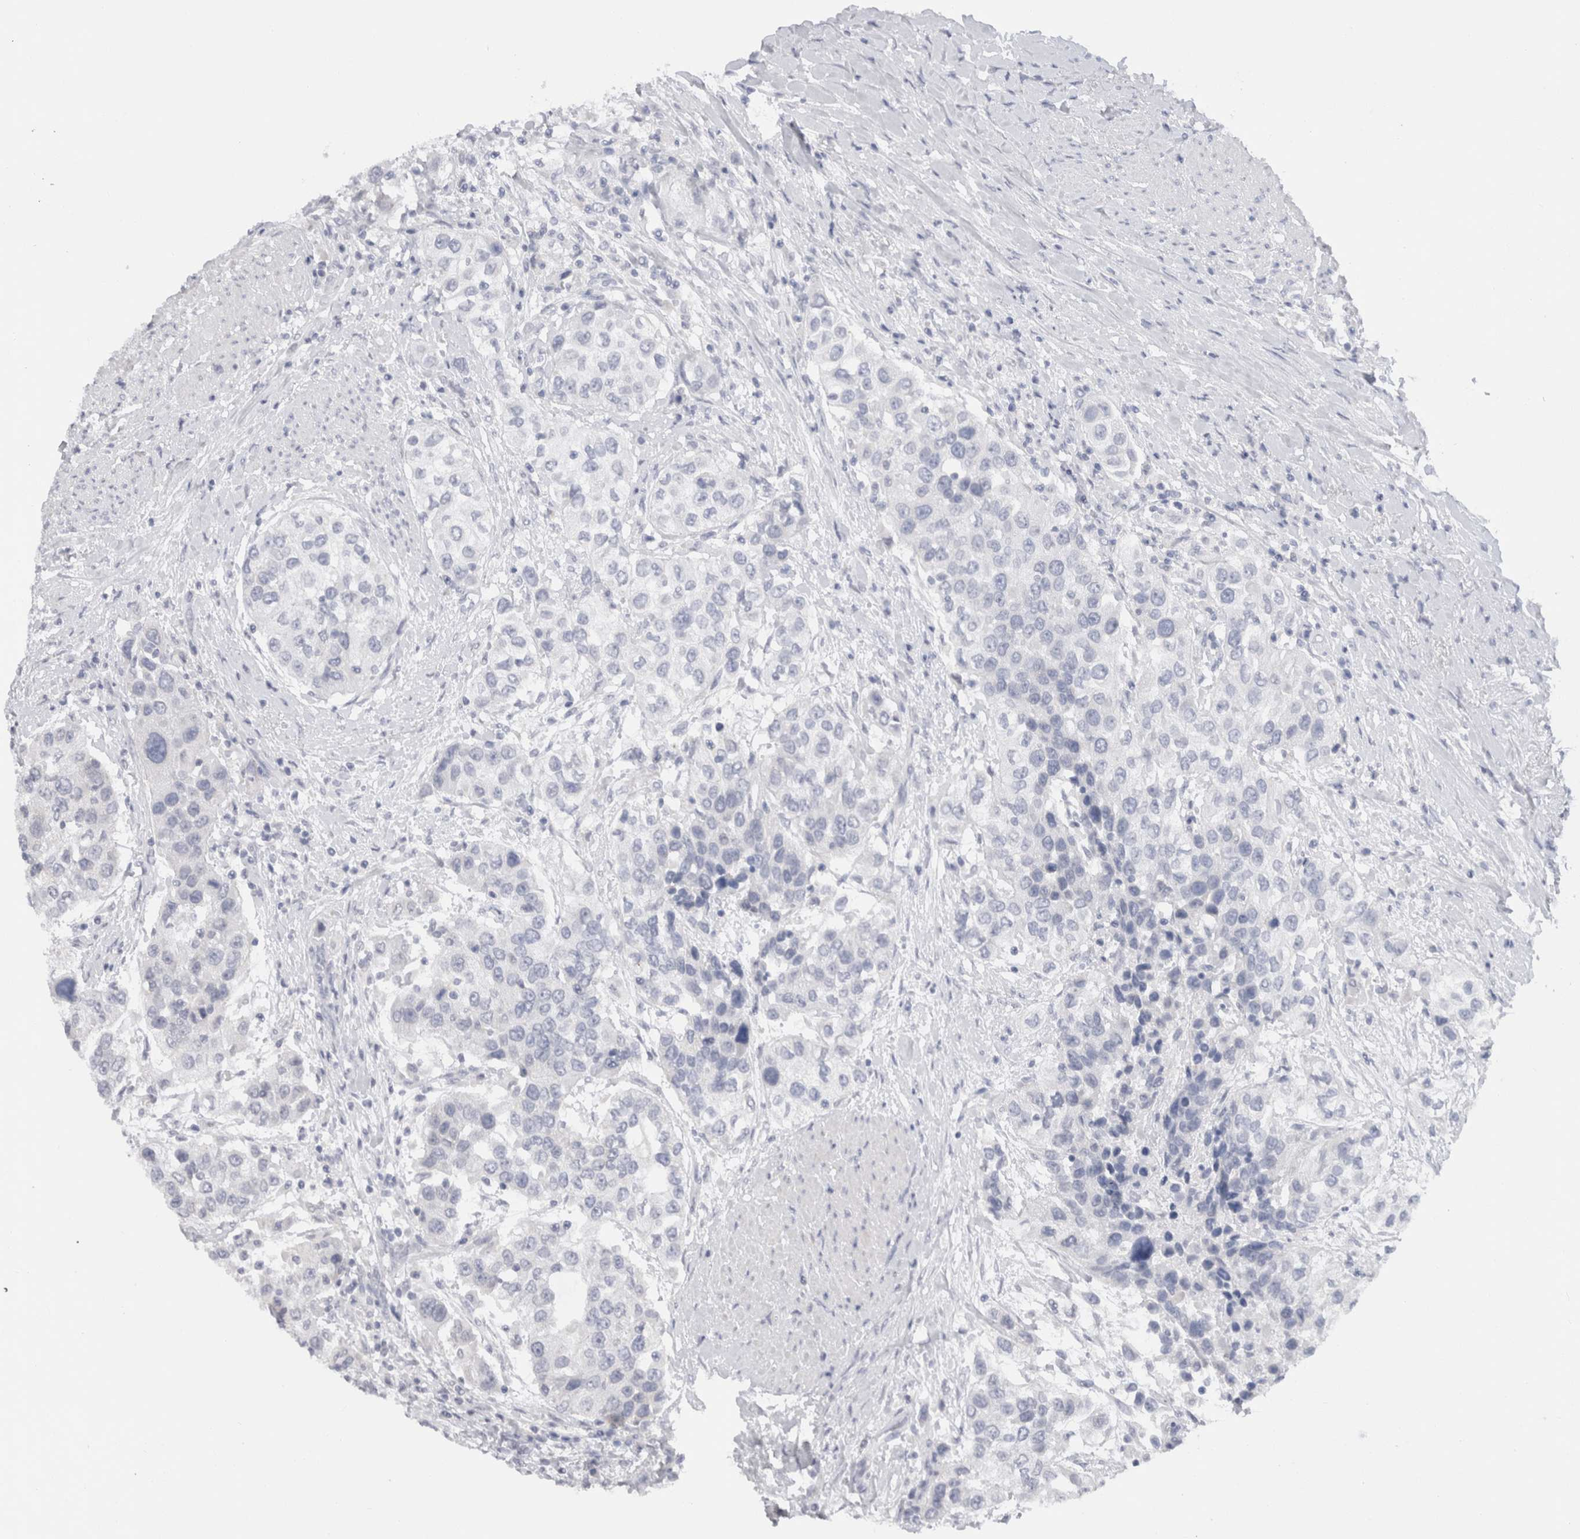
{"staining": {"intensity": "negative", "quantity": "none", "location": "none"}, "tissue": "urothelial cancer", "cell_type": "Tumor cells", "image_type": "cancer", "snomed": [{"axis": "morphology", "description": "Urothelial carcinoma, High grade"}, {"axis": "topography", "description": "Urinary bladder"}], "caption": "IHC of urothelial cancer demonstrates no expression in tumor cells.", "gene": "C9orf50", "patient": {"sex": "female", "age": 80}}